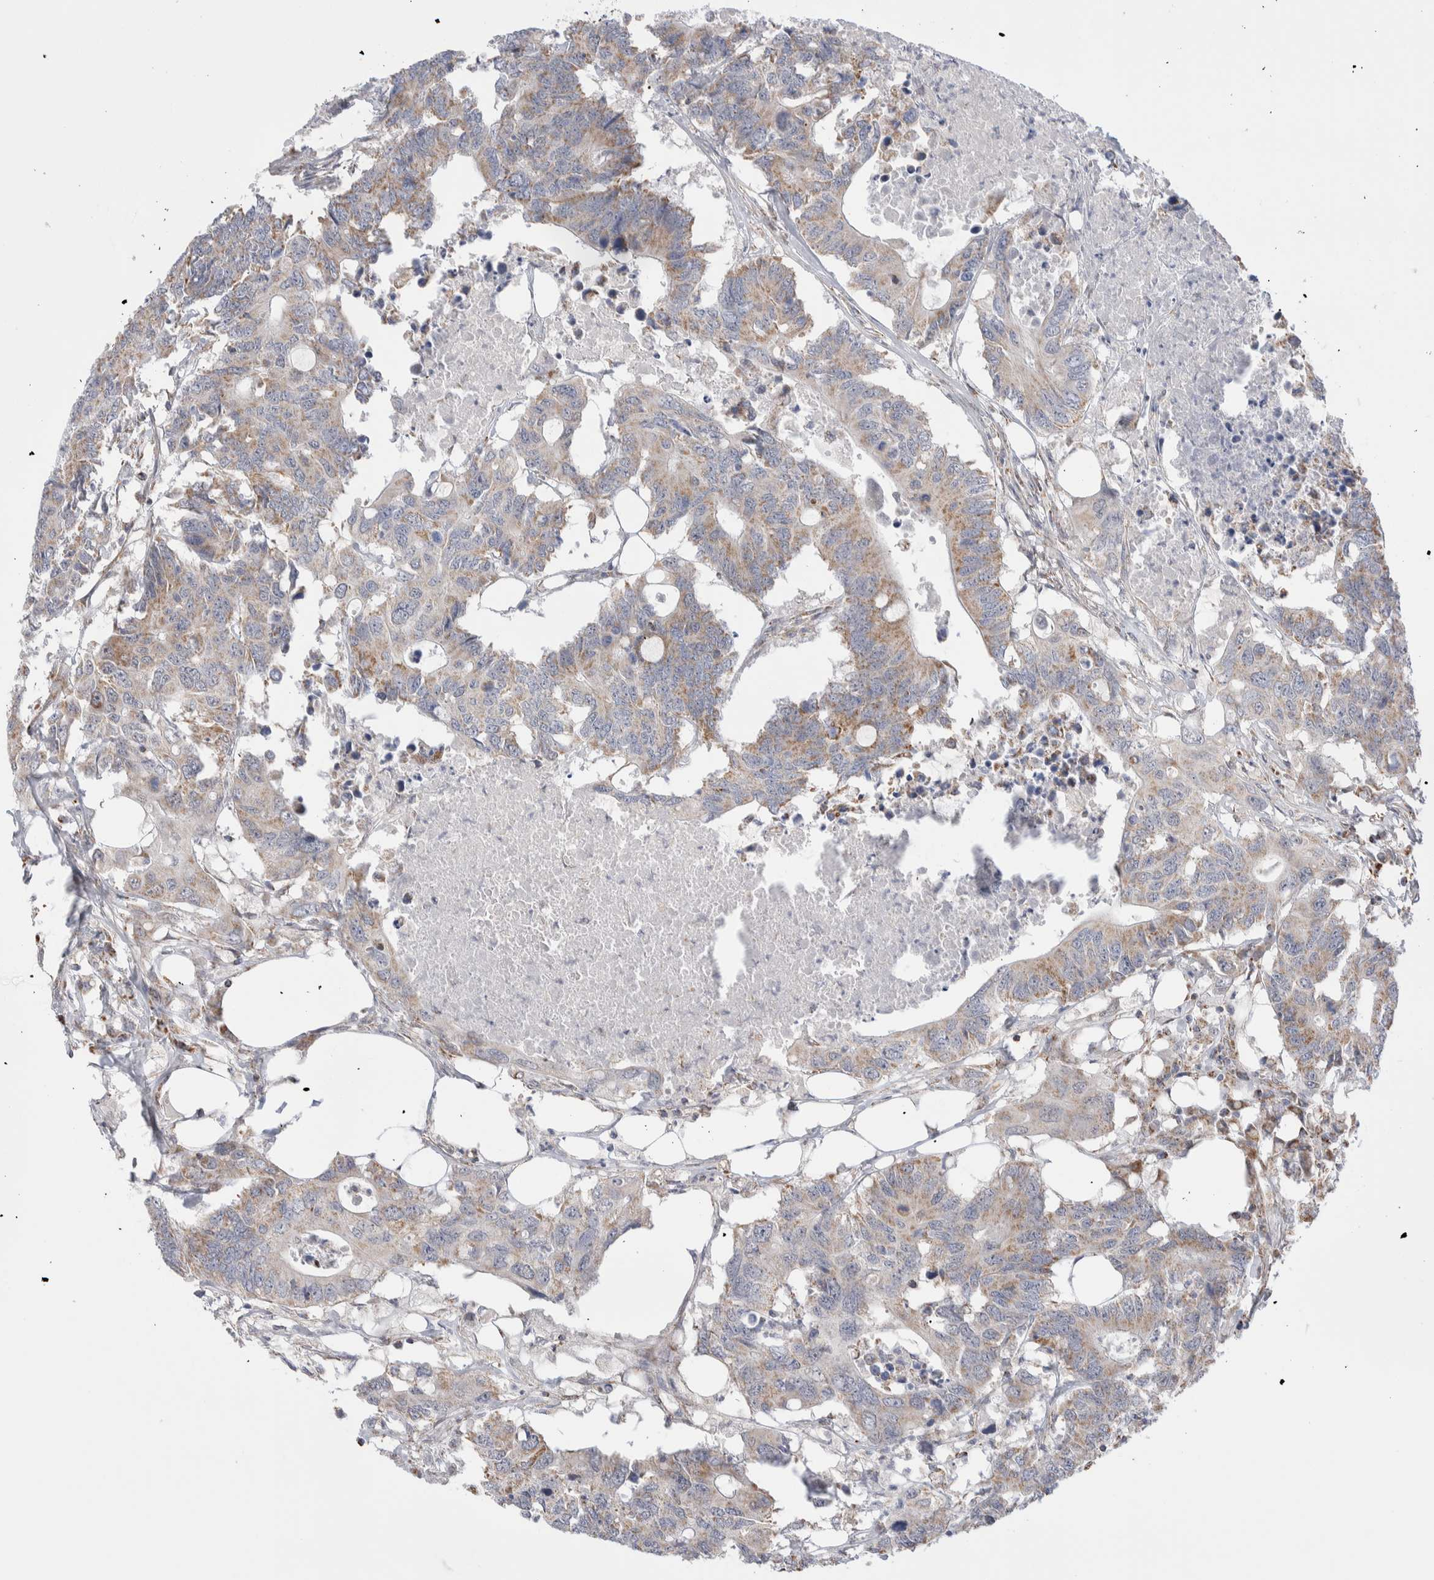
{"staining": {"intensity": "weak", "quantity": ">75%", "location": "cytoplasmic/membranous"}, "tissue": "colorectal cancer", "cell_type": "Tumor cells", "image_type": "cancer", "snomed": [{"axis": "morphology", "description": "Adenocarcinoma, NOS"}, {"axis": "topography", "description": "Colon"}], "caption": "Tumor cells demonstrate weak cytoplasmic/membranous positivity in approximately >75% of cells in colorectal cancer.", "gene": "ZNF695", "patient": {"sex": "male", "age": 71}}